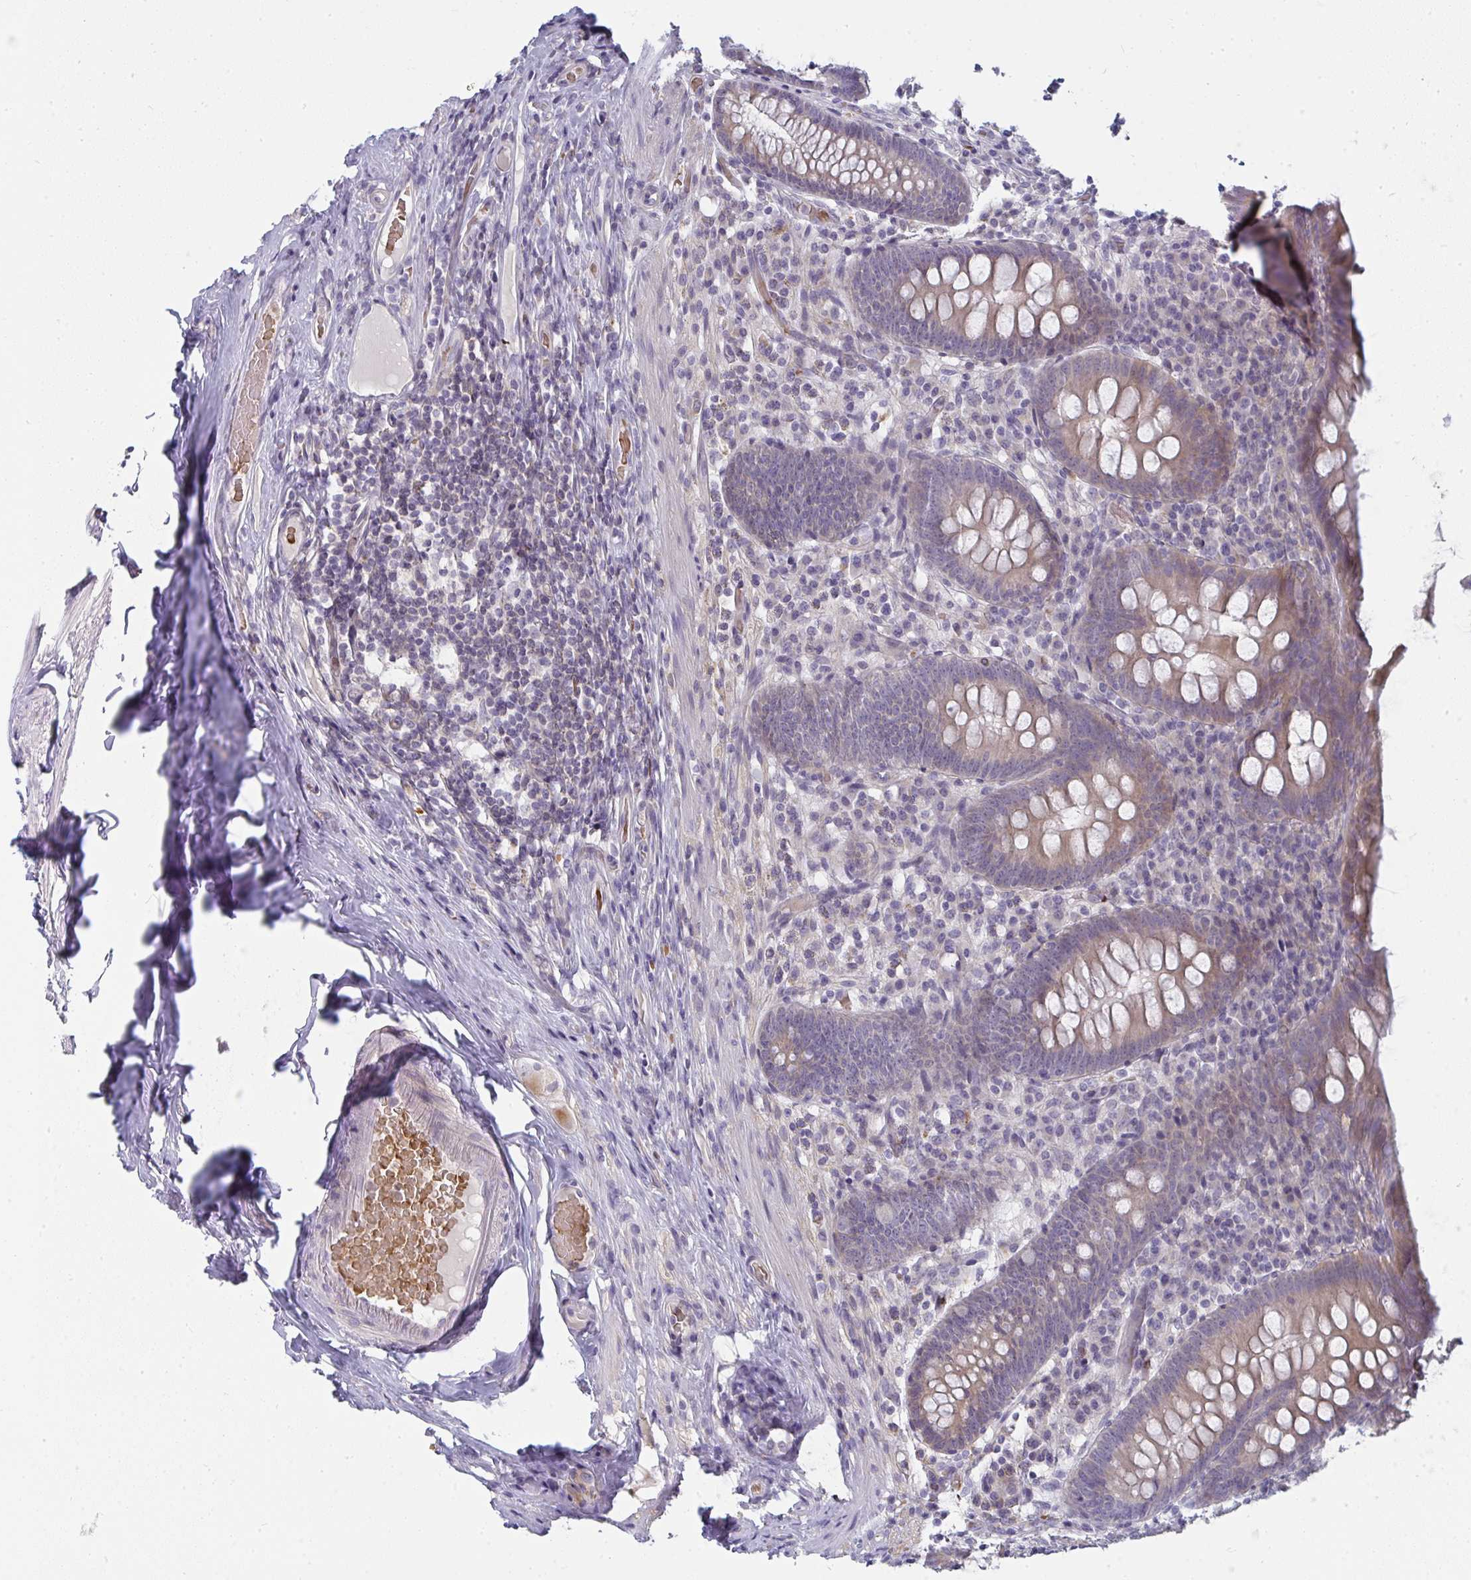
{"staining": {"intensity": "weak", "quantity": "<25%", "location": "cytoplasmic/membranous"}, "tissue": "appendix", "cell_type": "Glandular cells", "image_type": "normal", "snomed": [{"axis": "morphology", "description": "Normal tissue, NOS"}, {"axis": "topography", "description": "Appendix"}], "caption": "An immunohistochemistry photomicrograph of normal appendix is shown. There is no staining in glandular cells of appendix.", "gene": "SHB", "patient": {"sex": "male", "age": 71}}